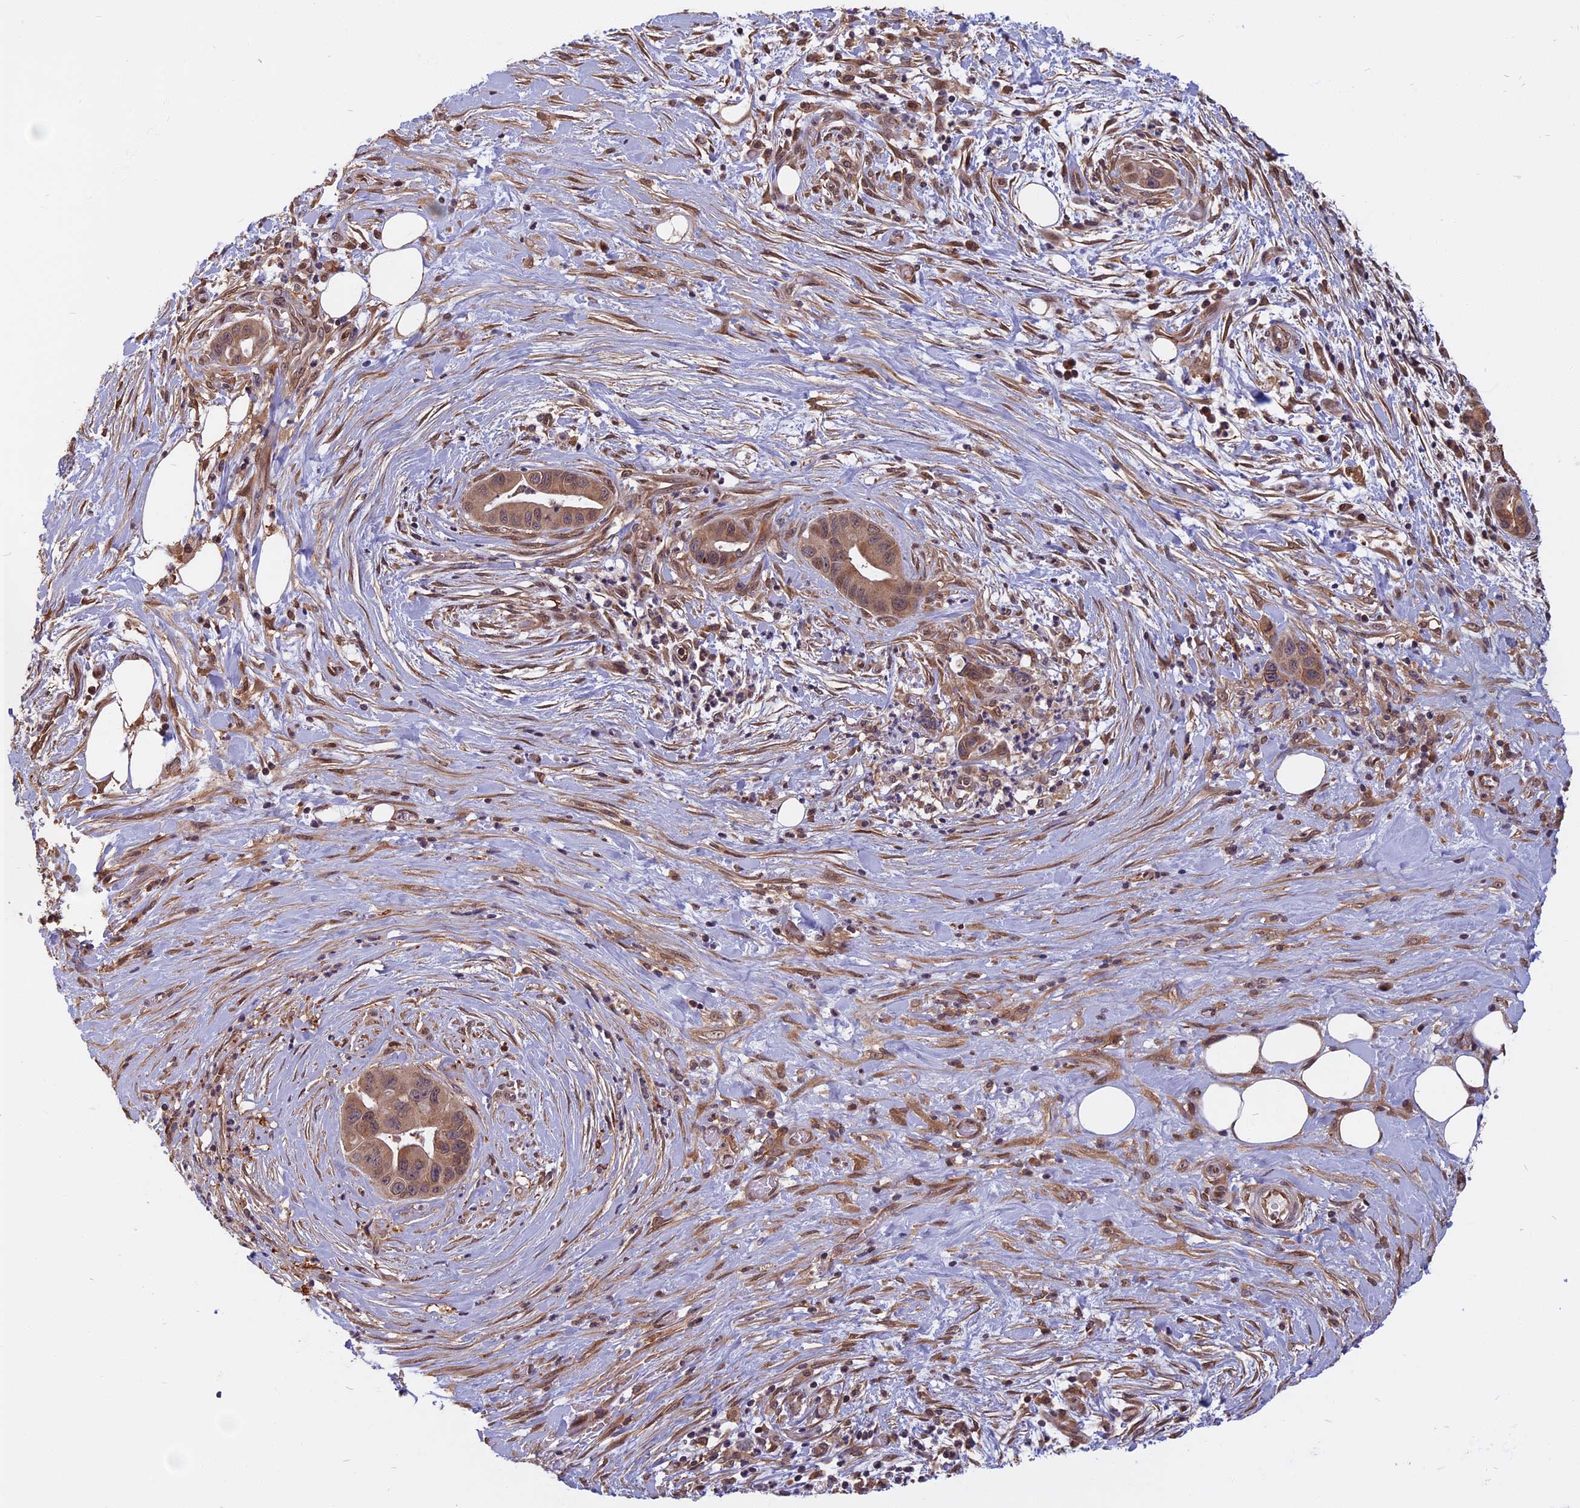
{"staining": {"intensity": "weak", "quantity": ">75%", "location": "cytoplasmic/membranous,nuclear"}, "tissue": "pancreatic cancer", "cell_type": "Tumor cells", "image_type": "cancer", "snomed": [{"axis": "morphology", "description": "Adenocarcinoma, NOS"}, {"axis": "topography", "description": "Pancreas"}], "caption": "Protein staining by IHC reveals weak cytoplasmic/membranous and nuclear expression in about >75% of tumor cells in pancreatic cancer (adenocarcinoma). (DAB IHC, brown staining for protein, blue staining for nuclei).", "gene": "SPG11", "patient": {"sex": "male", "age": 73}}